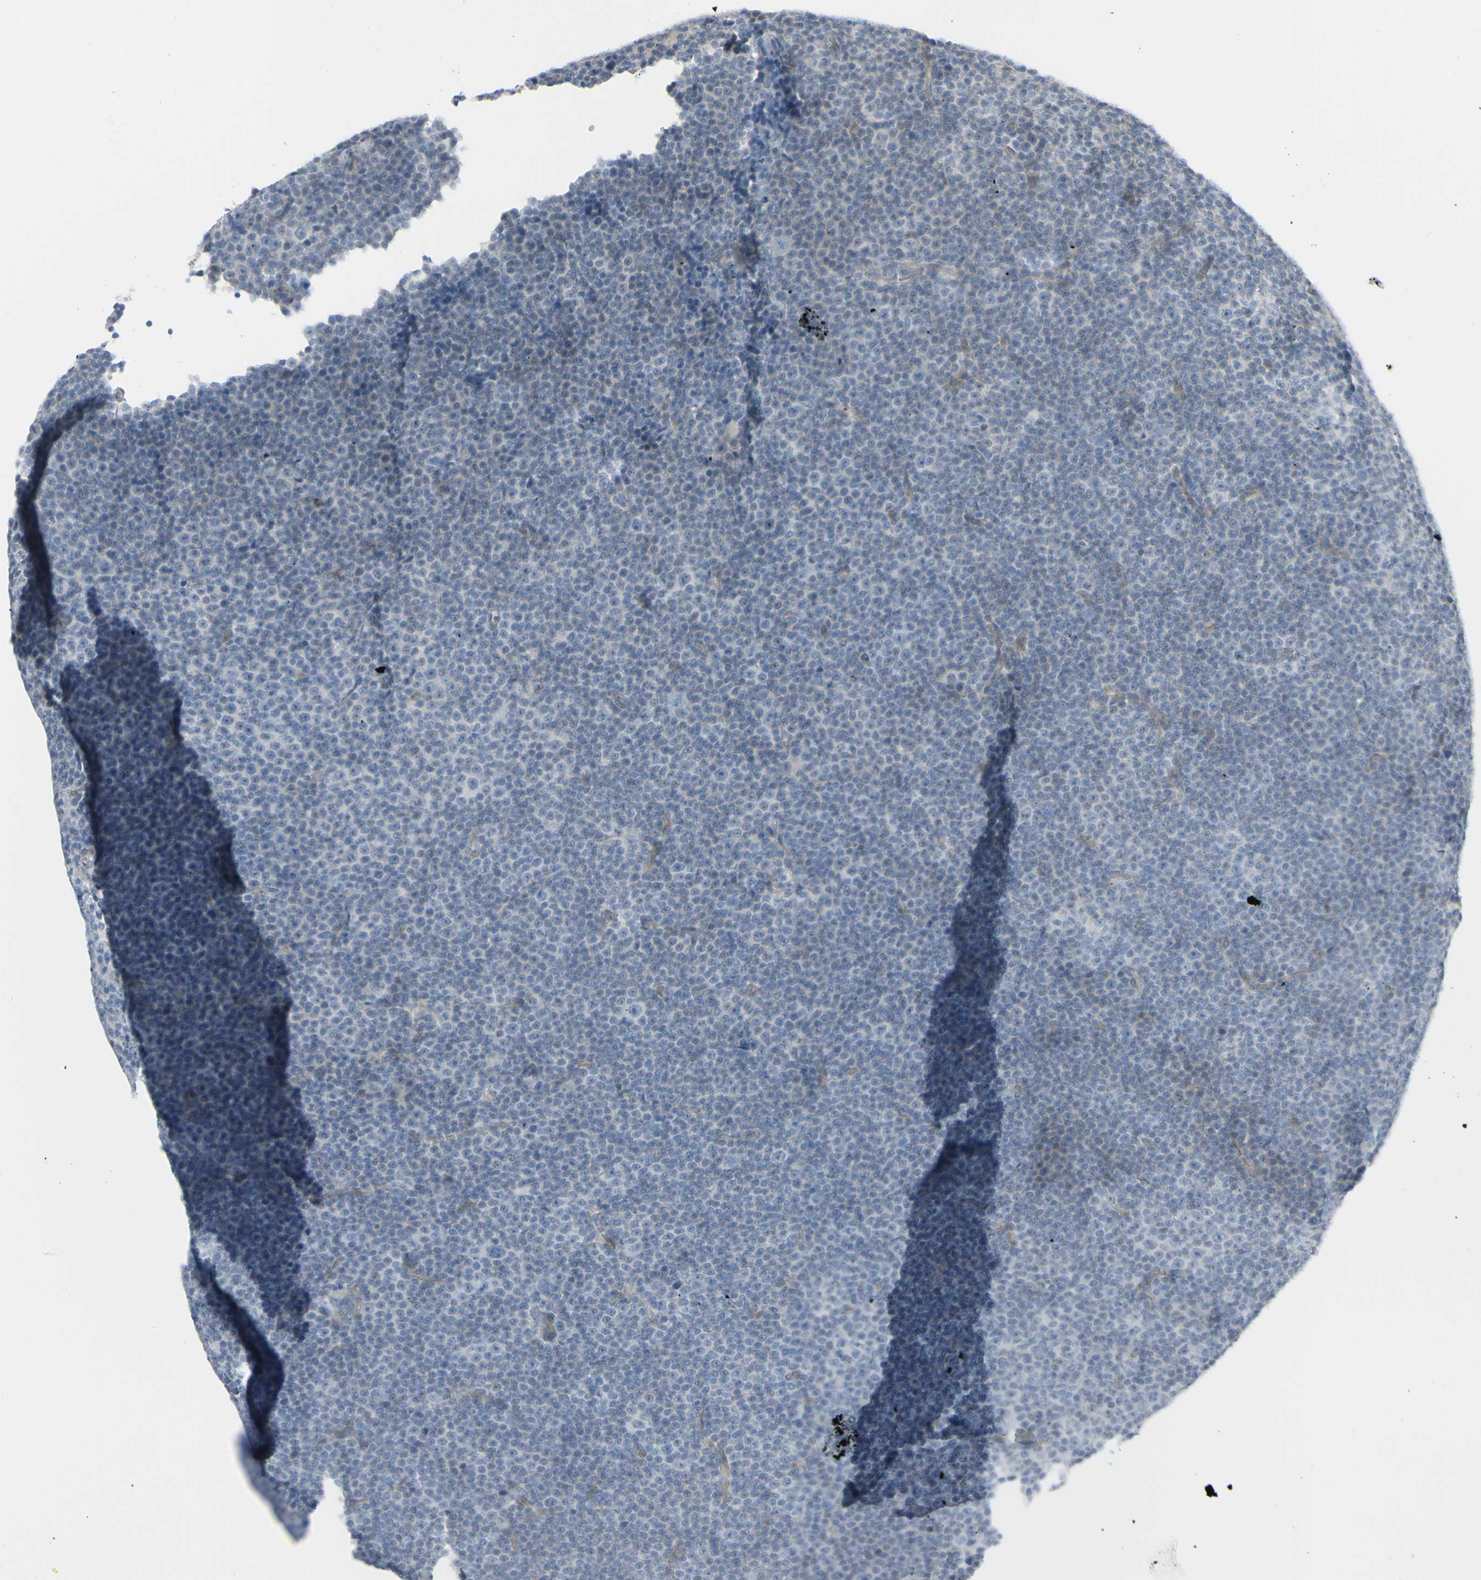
{"staining": {"intensity": "negative", "quantity": "none", "location": "none"}, "tissue": "lymphoma", "cell_type": "Tumor cells", "image_type": "cancer", "snomed": [{"axis": "morphology", "description": "Malignant lymphoma, non-Hodgkin's type, Low grade"}, {"axis": "topography", "description": "Lymph node"}], "caption": "Tumor cells show no significant positivity in low-grade malignant lymphoma, non-Hodgkin's type.", "gene": "NDST4", "patient": {"sex": "female", "age": 67}}